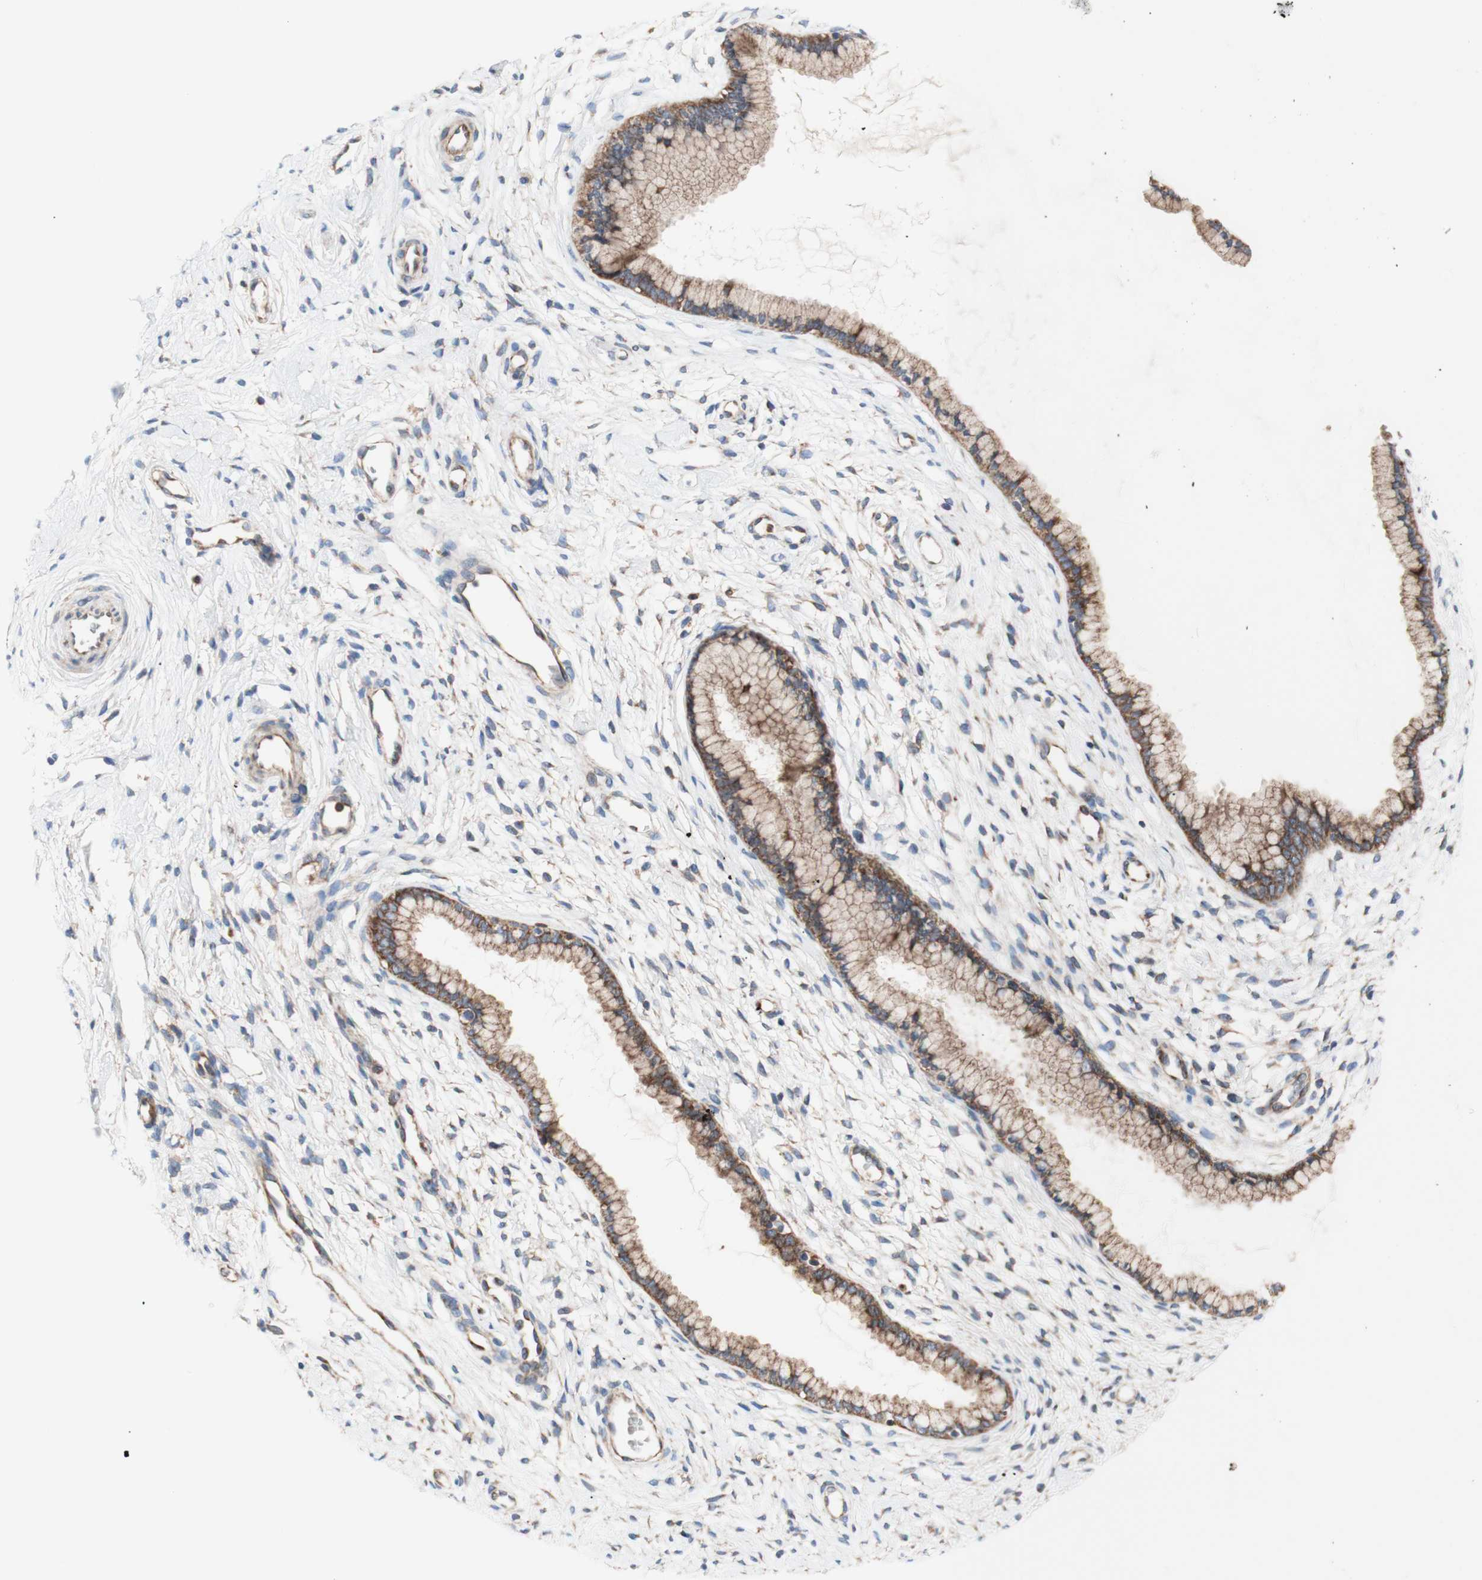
{"staining": {"intensity": "strong", "quantity": ">75%", "location": "cytoplasmic/membranous"}, "tissue": "cervix", "cell_type": "Glandular cells", "image_type": "normal", "snomed": [{"axis": "morphology", "description": "Normal tissue, NOS"}, {"axis": "topography", "description": "Cervix"}], "caption": "Protein expression analysis of normal cervix displays strong cytoplasmic/membranous staining in about >75% of glandular cells.", "gene": "FMR1", "patient": {"sex": "female", "age": 65}}